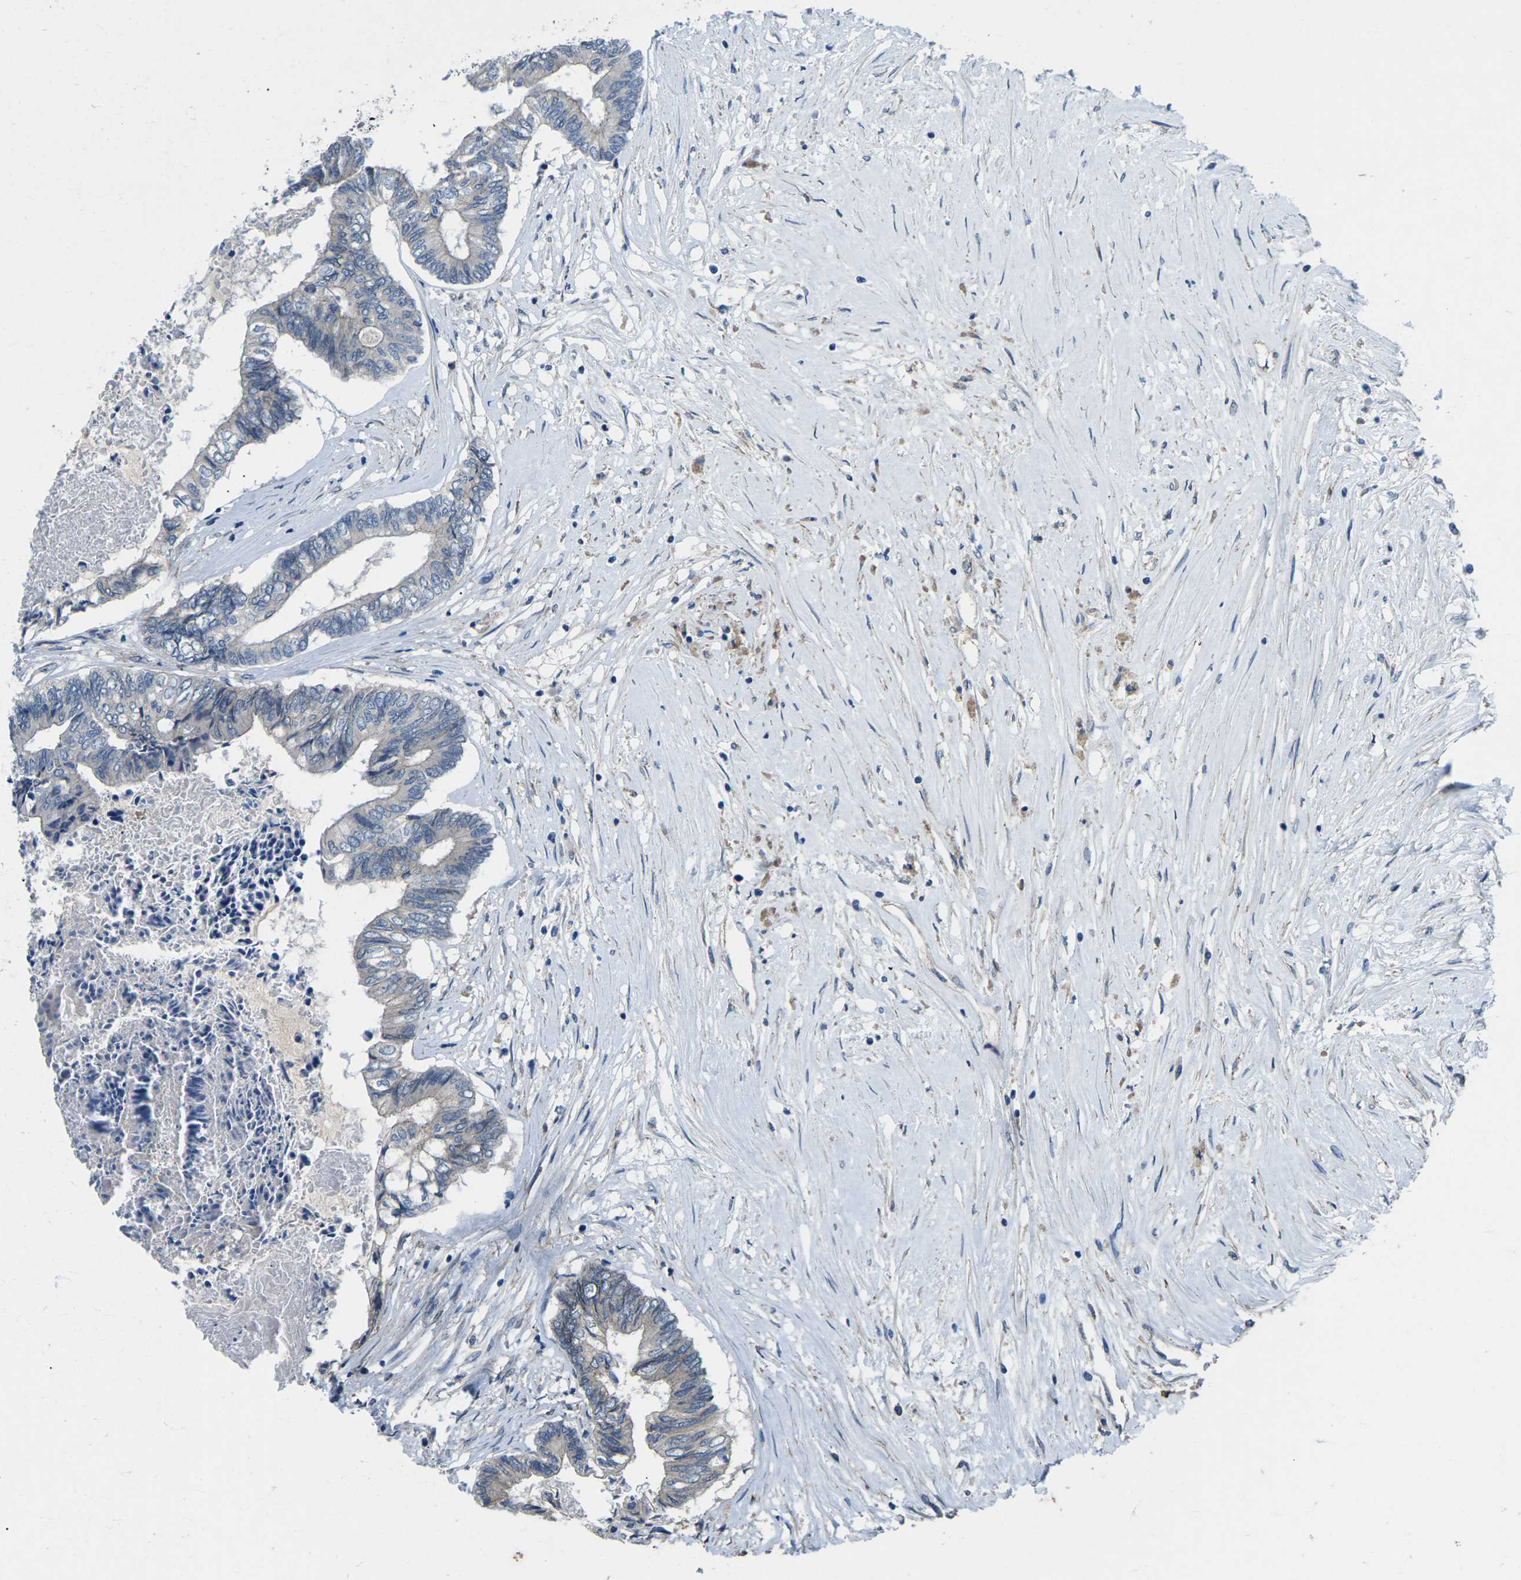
{"staining": {"intensity": "negative", "quantity": "none", "location": "none"}, "tissue": "colorectal cancer", "cell_type": "Tumor cells", "image_type": "cancer", "snomed": [{"axis": "morphology", "description": "Adenocarcinoma, NOS"}, {"axis": "topography", "description": "Rectum"}], "caption": "Immunohistochemistry (IHC) photomicrograph of neoplastic tissue: human colorectal adenocarcinoma stained with DAB (3,3'-diaminobenzidine) reveals no significant protein staining in tumor cells. Nuclei are stained in blue.", "gene": "CTNND1", "patient": {"sex": "male", "age": 63}}